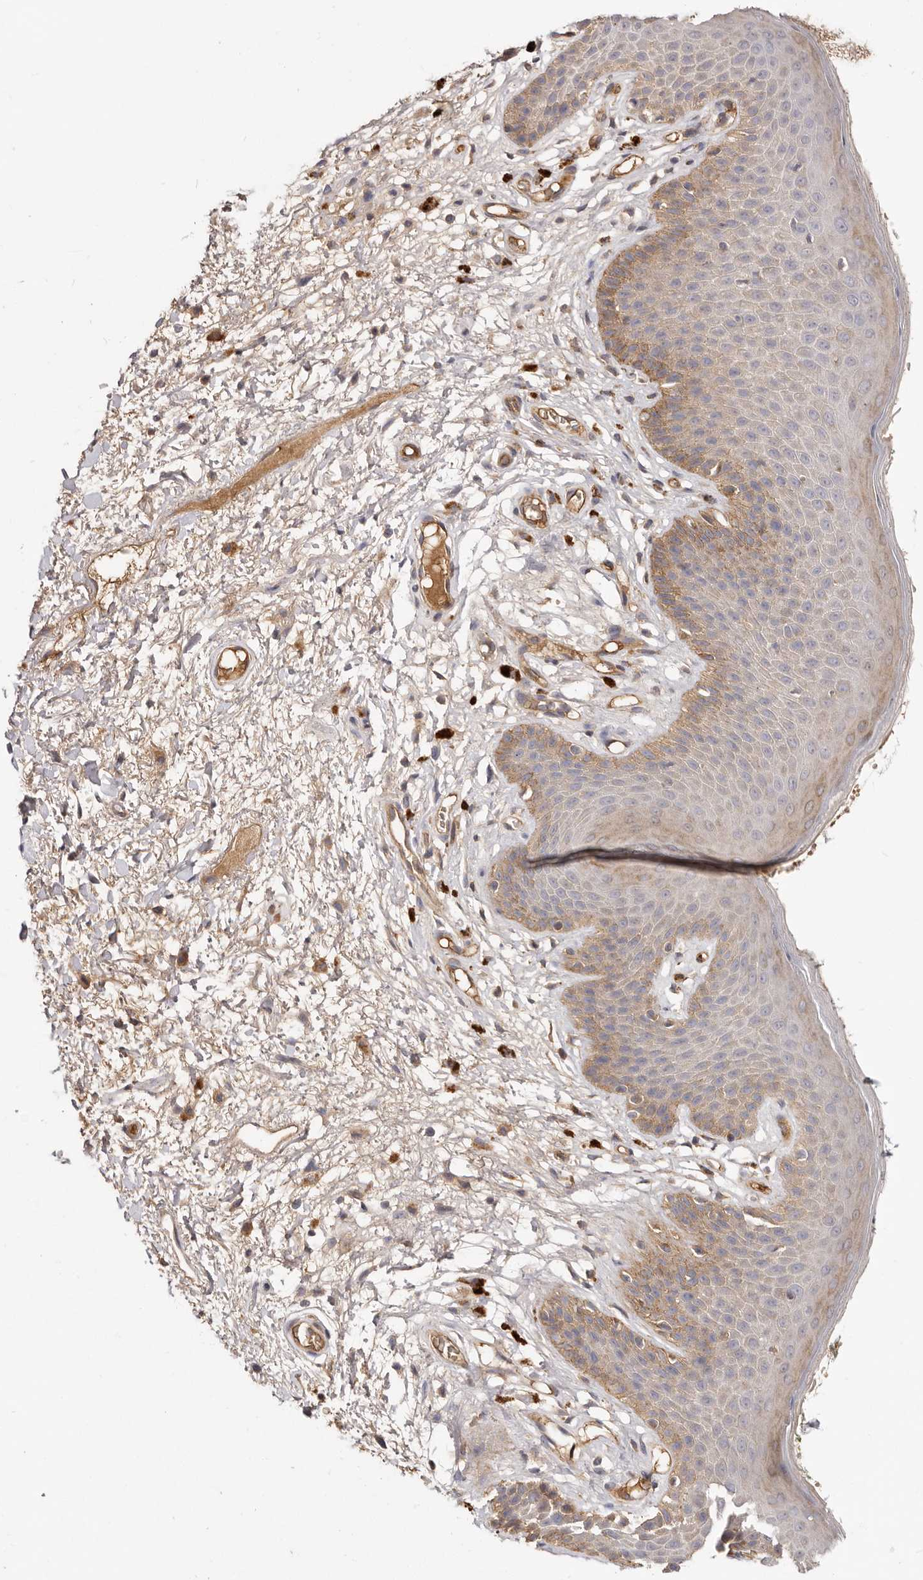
{"staining": {"intensity": "moderate", "quantity": "<25%", "location": "cytoplasmic/membranous"}, "tissue": "skin", "cell_type": "Epidermal cells", "image_type": "normal", "snomed": [{"axis": "morphology", "description": "Normal tissue, NOS"}, {"axis": "topography", "description": "Anal"}], "caption": "Skin stained with immunohistochemistry (IHC) exhibits moderate cytoplasmic/membranous expression in approximately <25% of epidermal cells.", "gene": "ADAMTS9", "patient": {"sex": "male", "age": 74}}